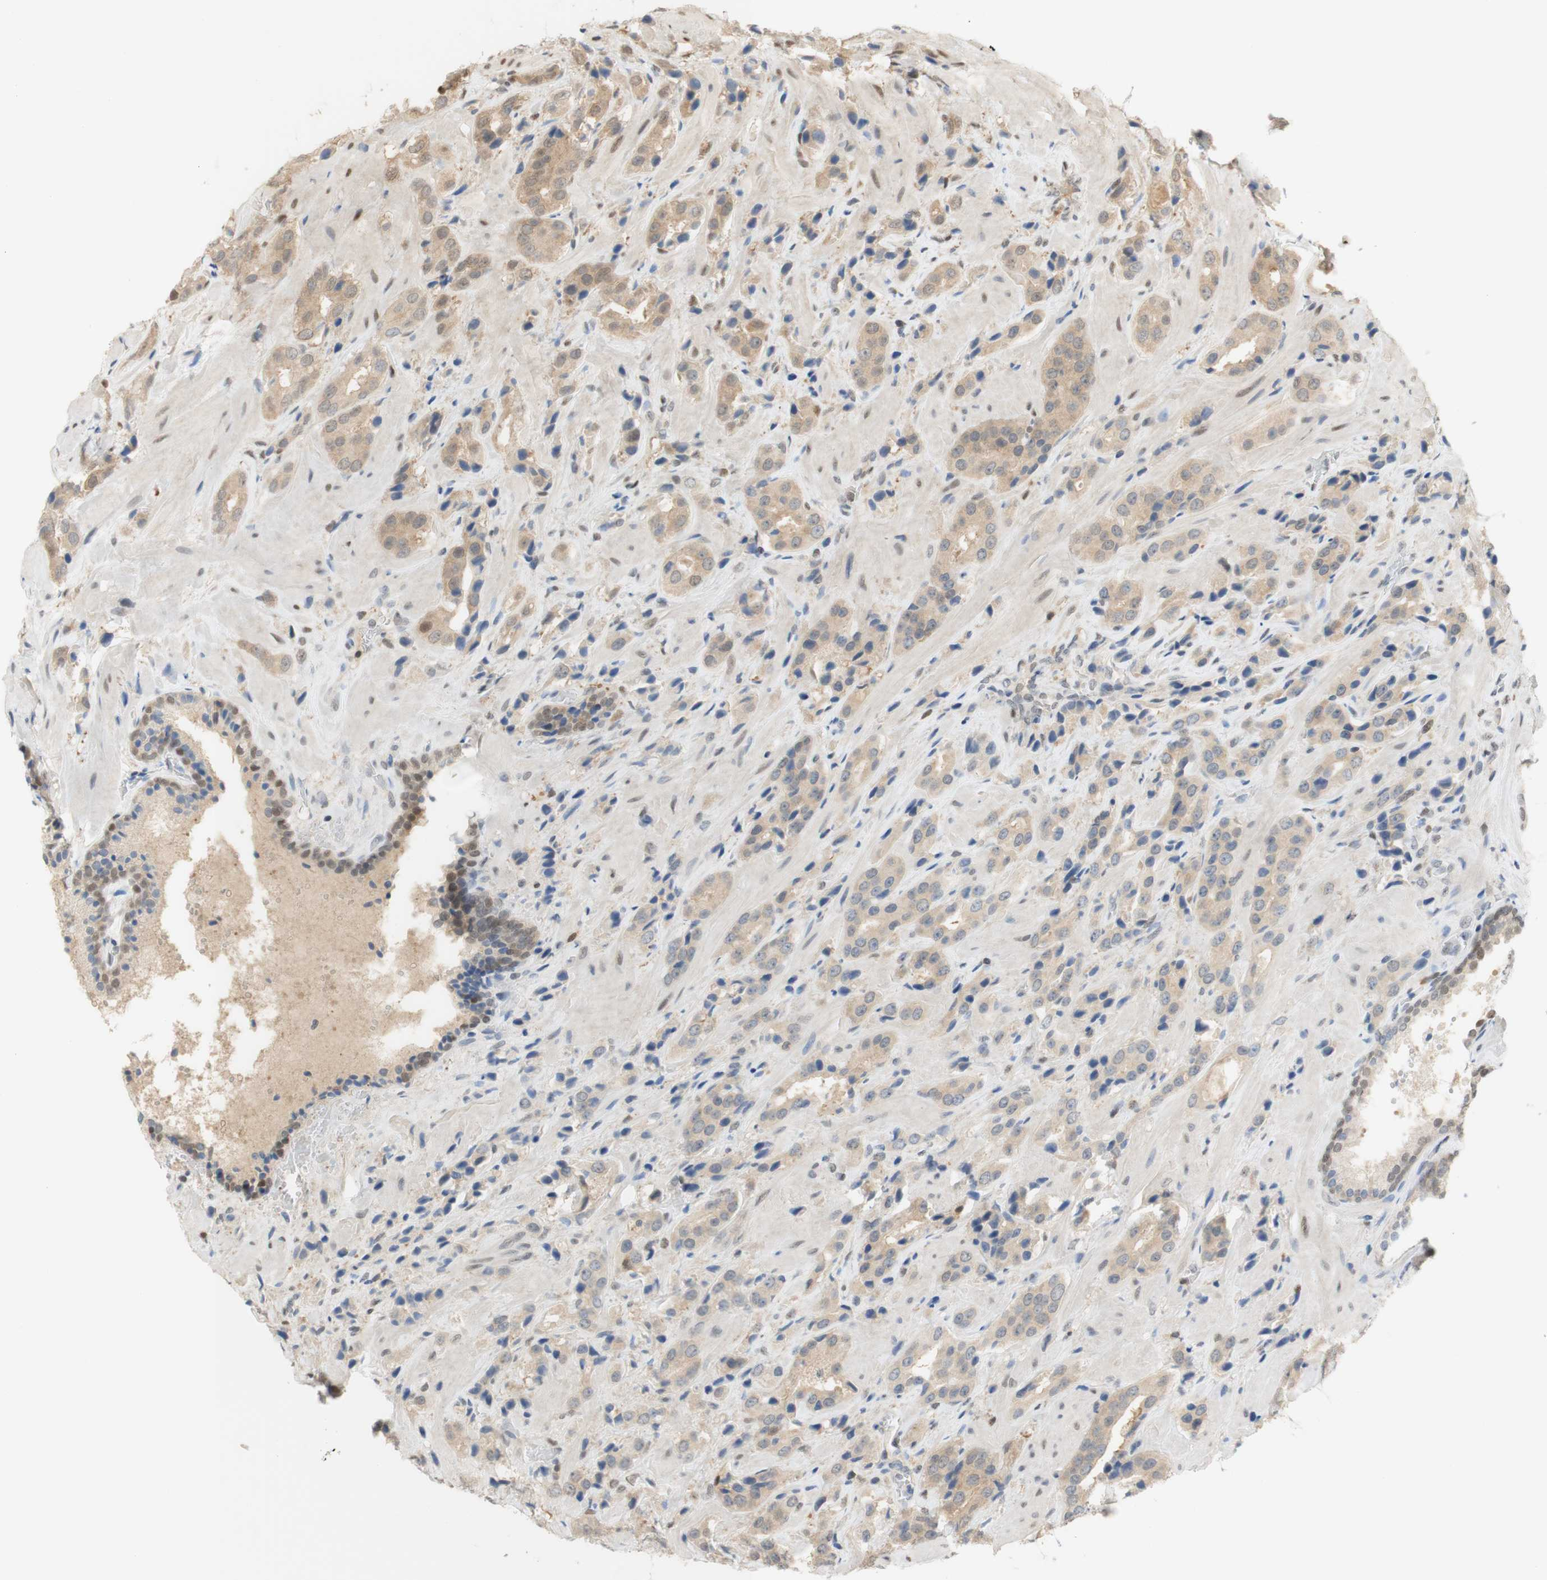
{"staining": {"intensity": "moderate", "quantity": ">75%", "location": "cytoplasmic/membranous"}, "tissue": "prostate cancer", "cell_type": "Tumor cells", "image_type": "cancer", "snomed": [{"axis": "morphology", "description": "Adenocarcinoma, High grade"}, {"axis": "topography", "description": "Prostate"}], "caption": "IHC of prostate cancer exhibits medium levels of moderate cytoplasmic/membranous staining in approximately >75% of tumor cells. (brown staining indicates protein expression, while blue staining denotes nuclei).", "gene": "NAP1L4", "patient": {"sex": "male", "age": 64}}